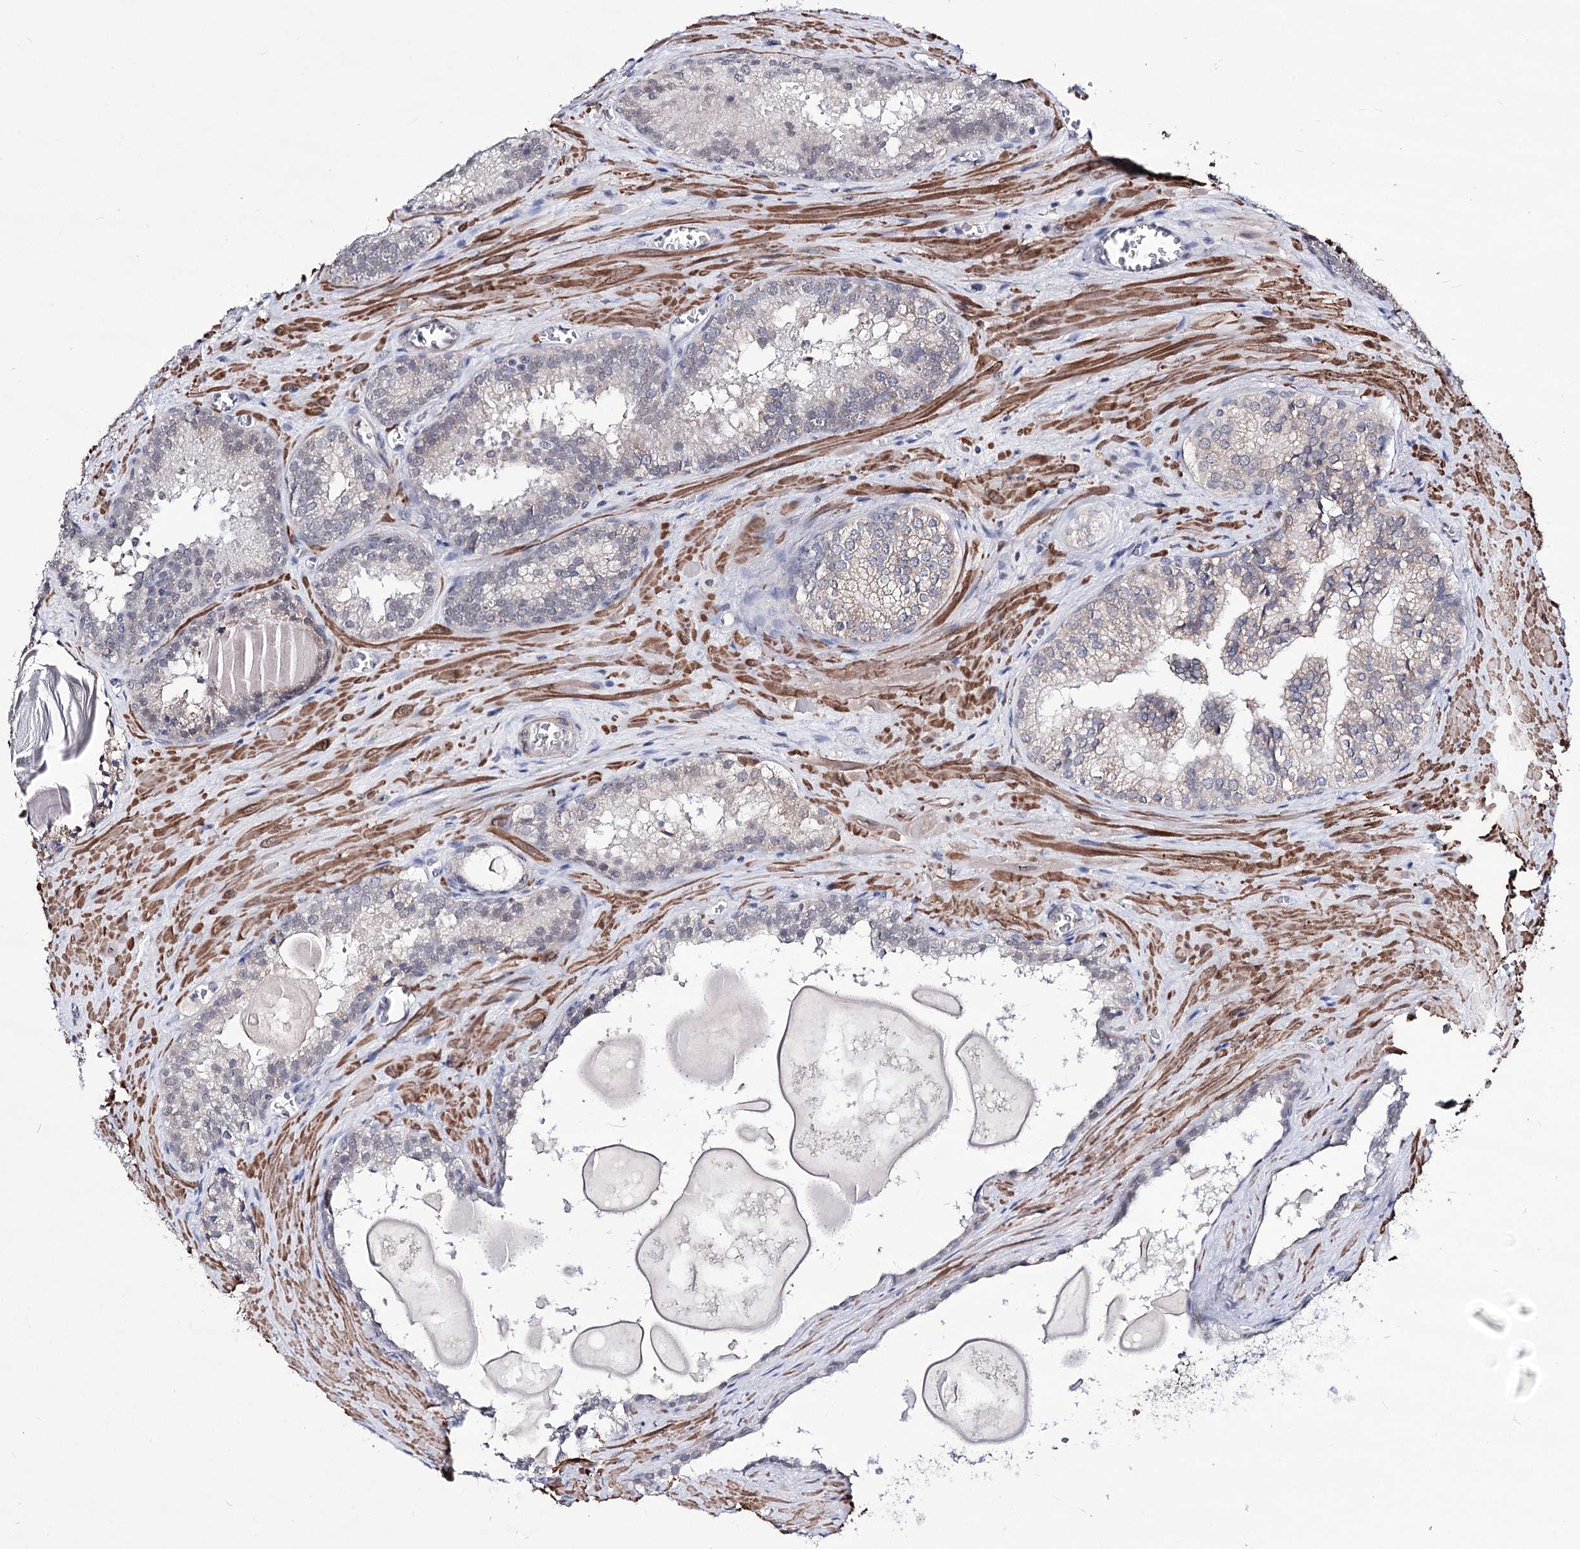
{"staining": {"intensity": "weak", "quantity": "<25%", "location": "cytoplasmic/membranous"}, "tissue": "prostate cancer", "cell_type": "Tumor cells", "image_type": "cancer", "snomed": [{"axis": "morphology", "description": "Adenocarcinoma, High grade"}, {"axis": "topography", "description": "Prostate"}], "caption": "Tumor cells show no significant positivity in high-grade adenocarcinoma (prostate).", "gene": "PPRC1", "patient": {"sex": "male", "age": 66}}